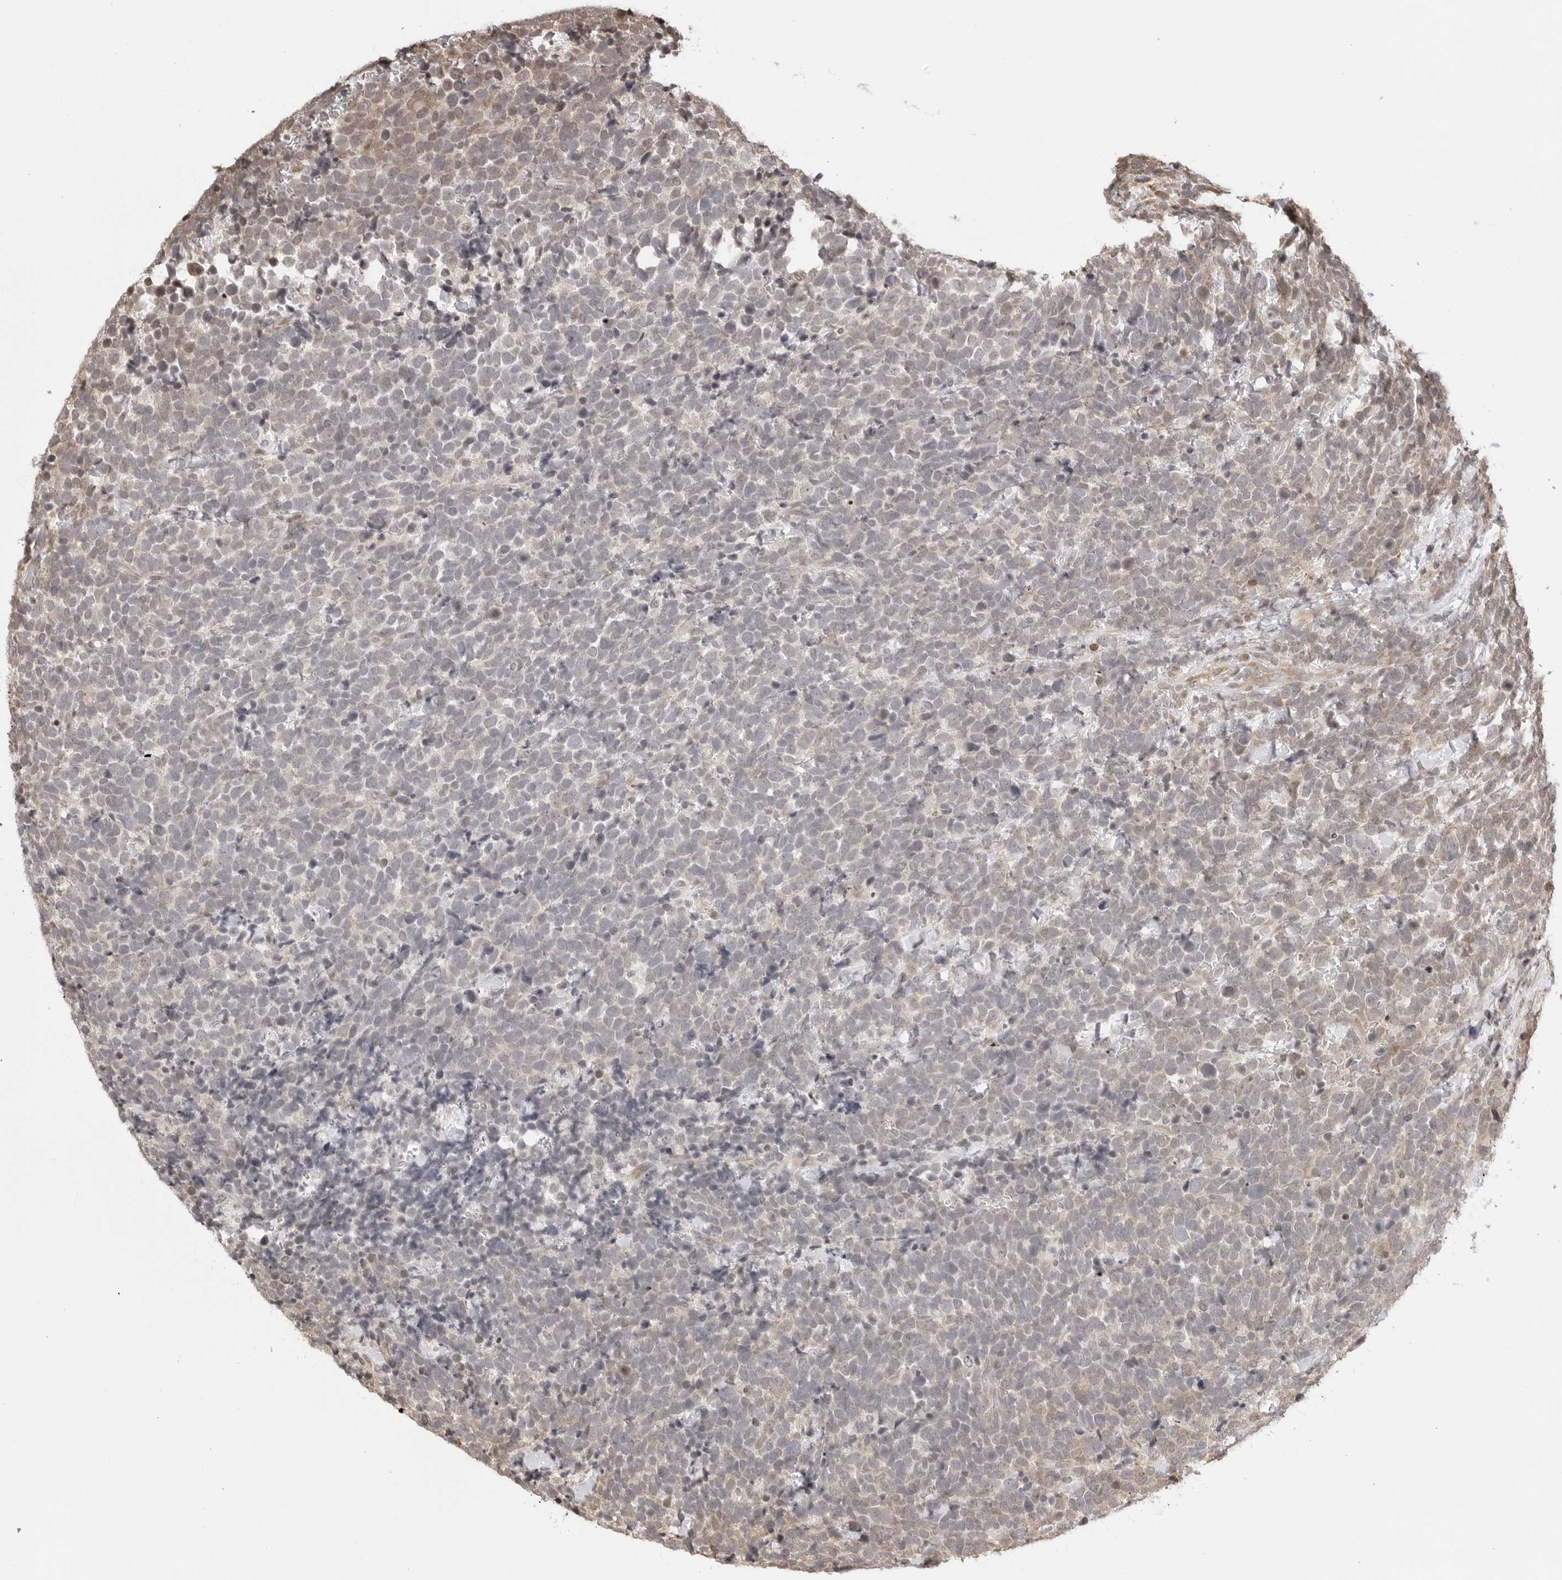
{"staining": {"intensity": "negative", "quantity": "none", "location": "none"}, "tissue": "urothelial cancer", "cell_type": "Tumor cells", "image_type": "cancer", "snomed": [{"axis": "morphology", "description": "Urothelial carcinoma, High grade"}, {"axis": "topography", "description": "Urinary bladder"}], "caption": "This is a photomicrograph of immunohistochemistry (IHC) staining of urothelial cancer, which shows no positivity in tumor cells.", "gene": "FKBP14", "patient": {"sex": "female", "age": 82}}